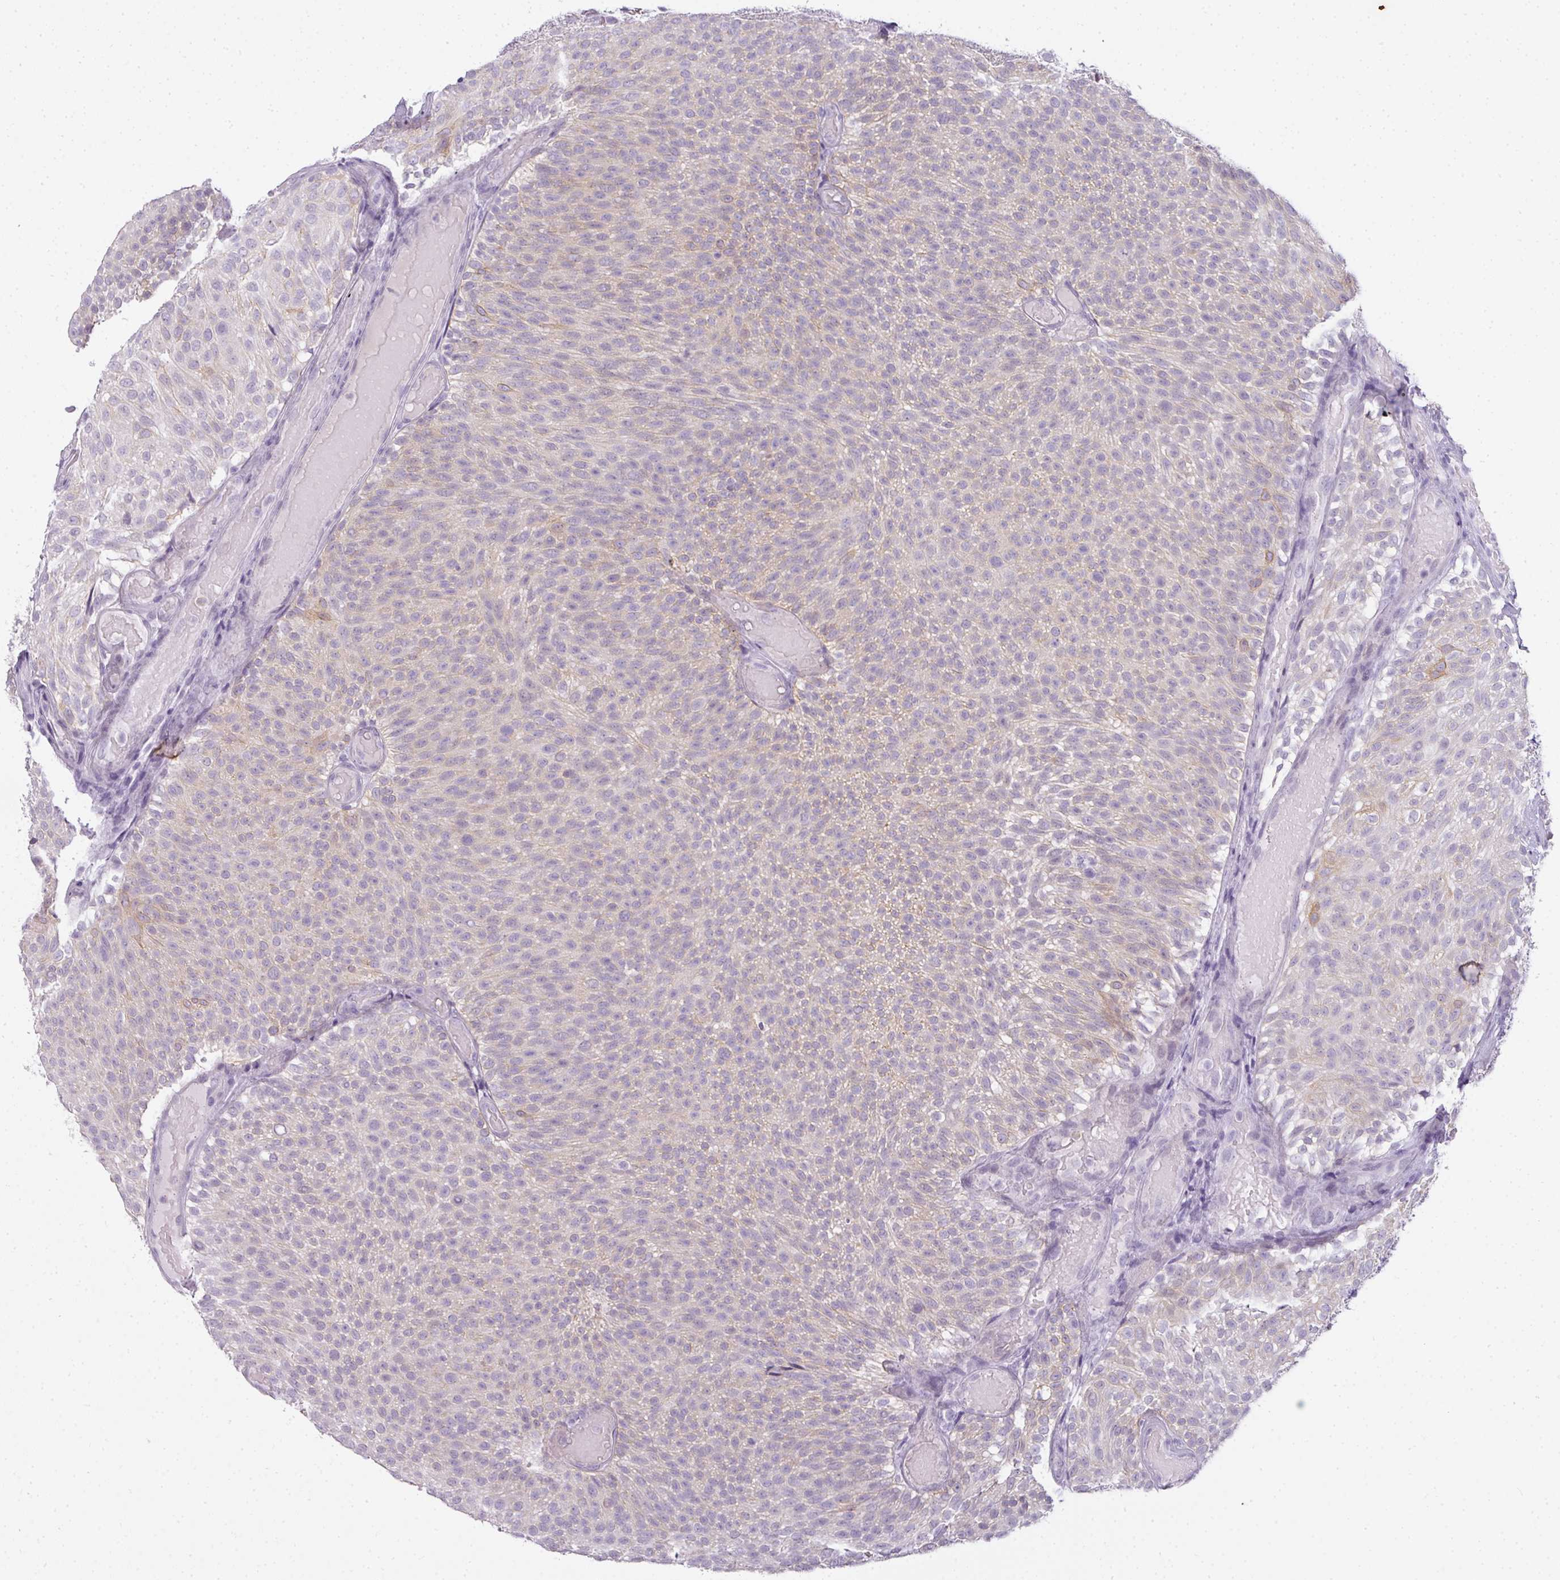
{"staining": {"intensity": "weak", "quantity": "25%-75%", "location": "cytoplasmic/membranous"}, "tissue": "urothelial cancer", "cell_type": "Tumor cells", "image_type": "cancer", "snomed": [{"axis": "morphology", "description": "Urothelial carcinoma, Low grade"}, {"axis": "topography", "description": "Urinary bladder"}], "caption": "Immunohistochemistry (IHC) of human low-grade urothelial carcinoma shows low levels of weak cytoplasmic/membranous positivity in approximately 25%-75% of tumor cells.", "gene": "RBMY1F", "patient": {"sex": "male", "age": 78}}